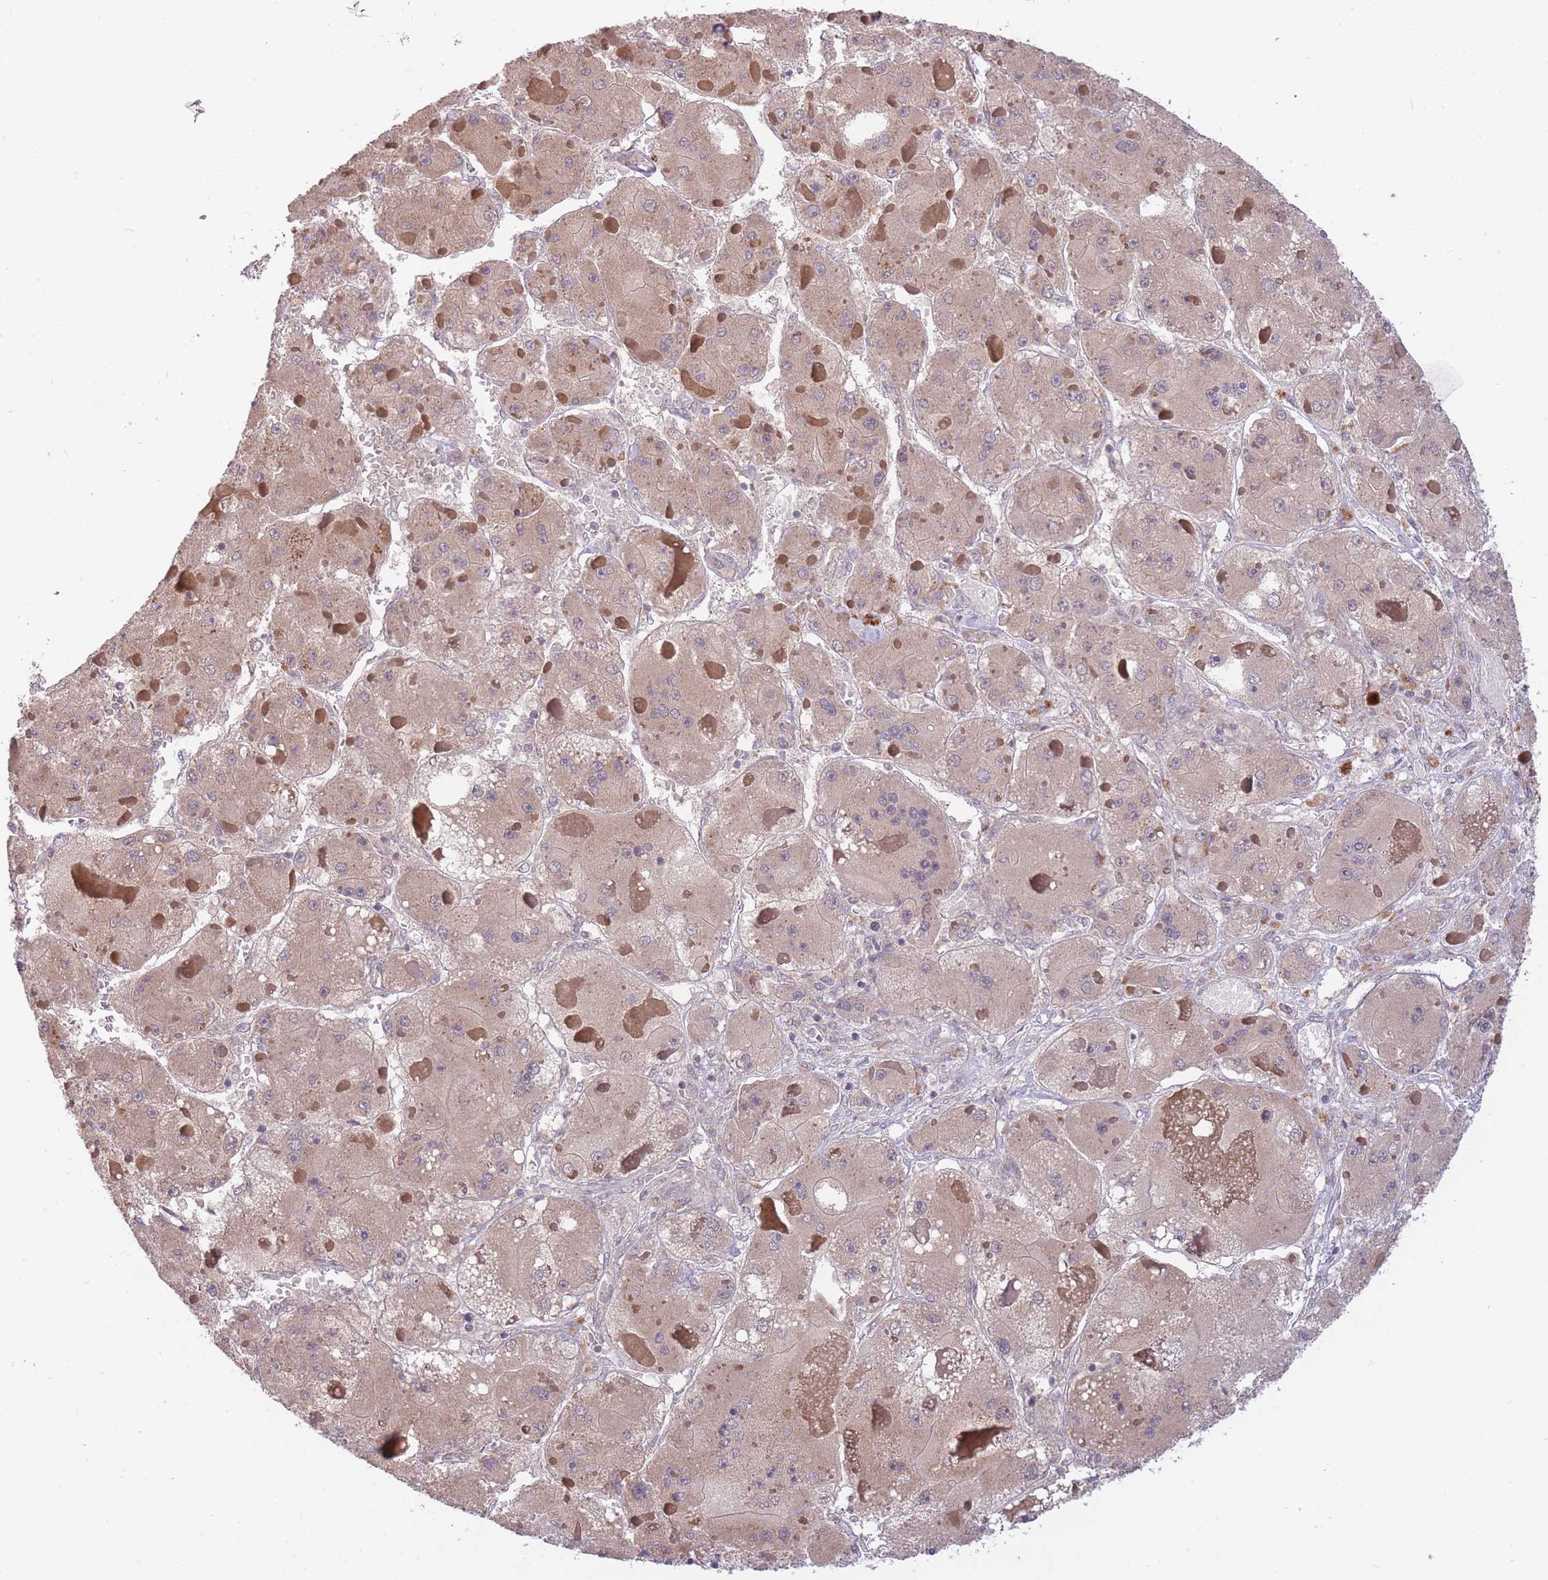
{"staining": {"intensity": "weak", "quantity": ">75%", "location": "cytoplasmic/membranous"}, "tissue": "liver cancer", "cell_type": "Tumor cells", "image_type": "cancer", "snomed": [{"axis": "morphology", "description": "Carcinoma, Hepatocellular, NOS"}, {"axis": "topography", "description": "Liver"}], "caption": "The image displays a brown stain indicating the presence of a protein in the cytoplasmic/membranous of tumor cells in liver cancer. The staining was performed using DAB, with brown indicating positive protein expression. Nuclei are stained blue with hematoxylin.", "gene": "SMC6", "patient": {"sex": "female", "age": 73}}